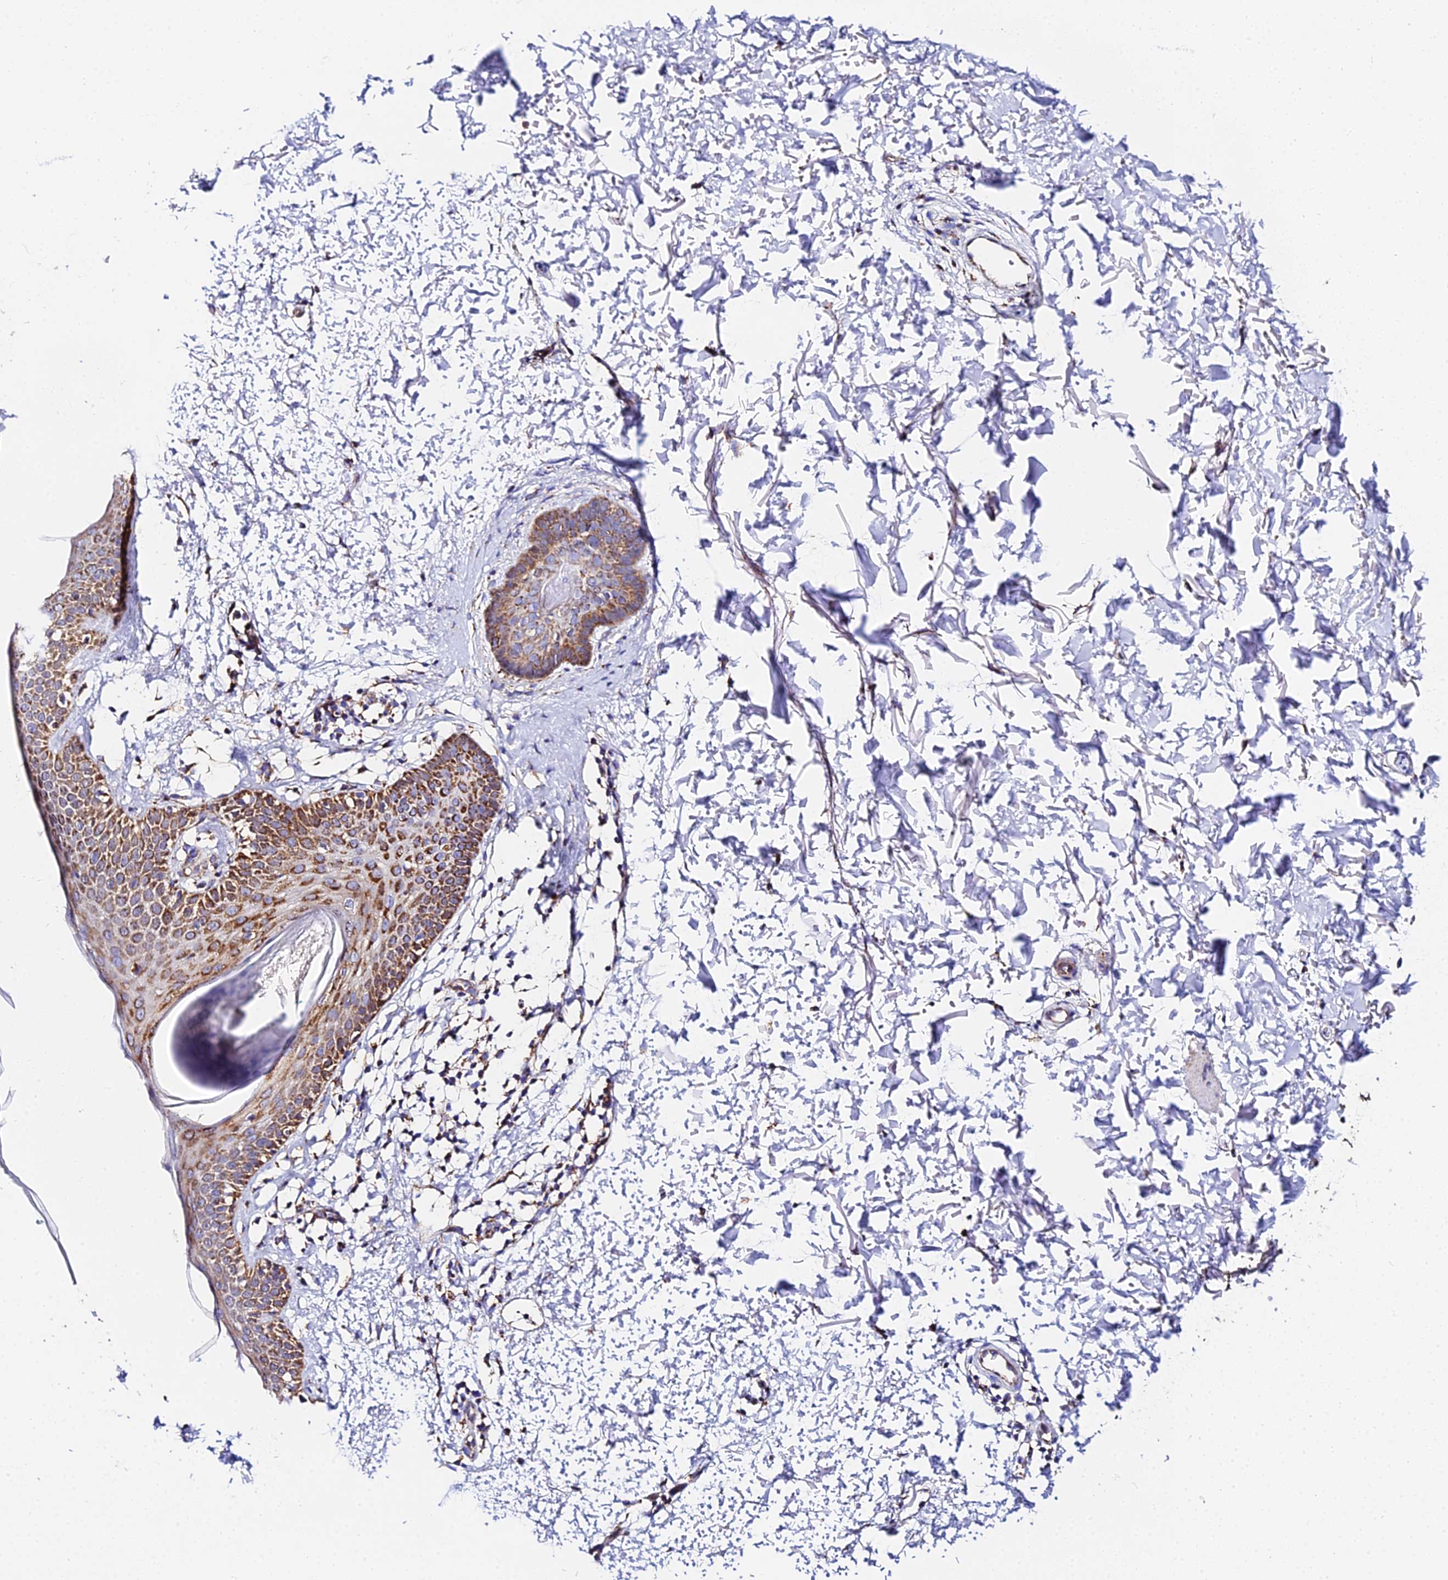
{"staining": {"intensity": "moderate", "quantity": ">75%", "location": "cytoplasmic/membranous"}, "tissue": "skin", "cell_type": "Fibroblasts", "image_type": "normal", "snomed": [{"axis": "morphology", "description": "Normal tissue, NOS"}, {"axis": "topography", "description": "Skin"}], "caption": "Skin stained with a protein marker exhibits moderate staining in fibroblasts.", "gene": "ZNF573", "patient": {"sex": "male", "age": 66}}